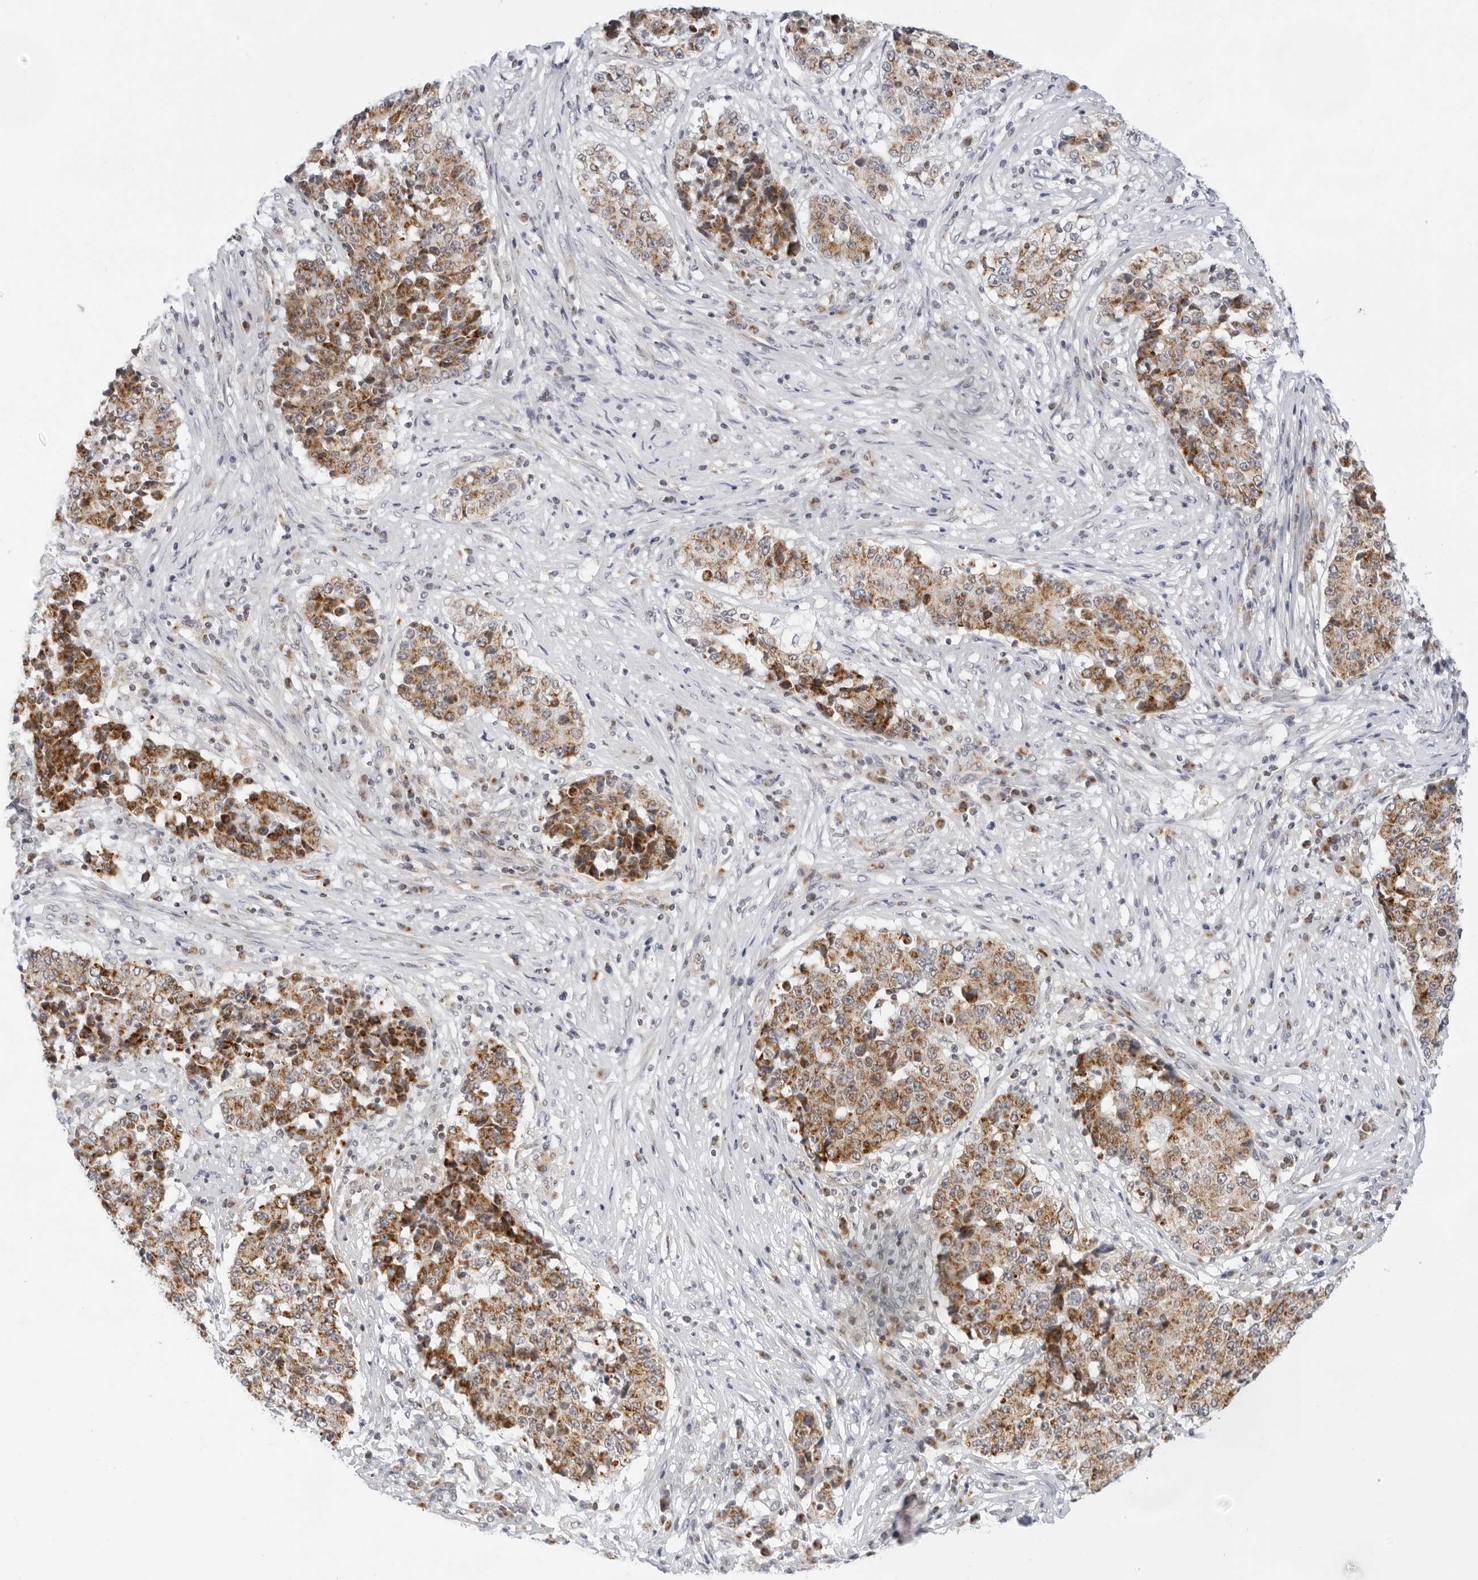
{"staining": {"intensity": "moderate", "quantity": ">75%", "location": "cytoplasmic/membranous"}, "tissue": "stomach cancer", "cell_type": "Tumor cells", "image_type": "cancer", "snomed": [{"axis": "morphology", "description": "Adenocarcinoma, NOS"}, {"axis": "topography", "description": "Stomach"}], "caption": "Protein expression analysis of human stomach cancer (adenocarcinoma) reveals moderate cytoplasmic/membranous positivity in approximately >75% of tumor cells.", "gene": "CIART", "patient": {"sex": "male", "age": 59}}